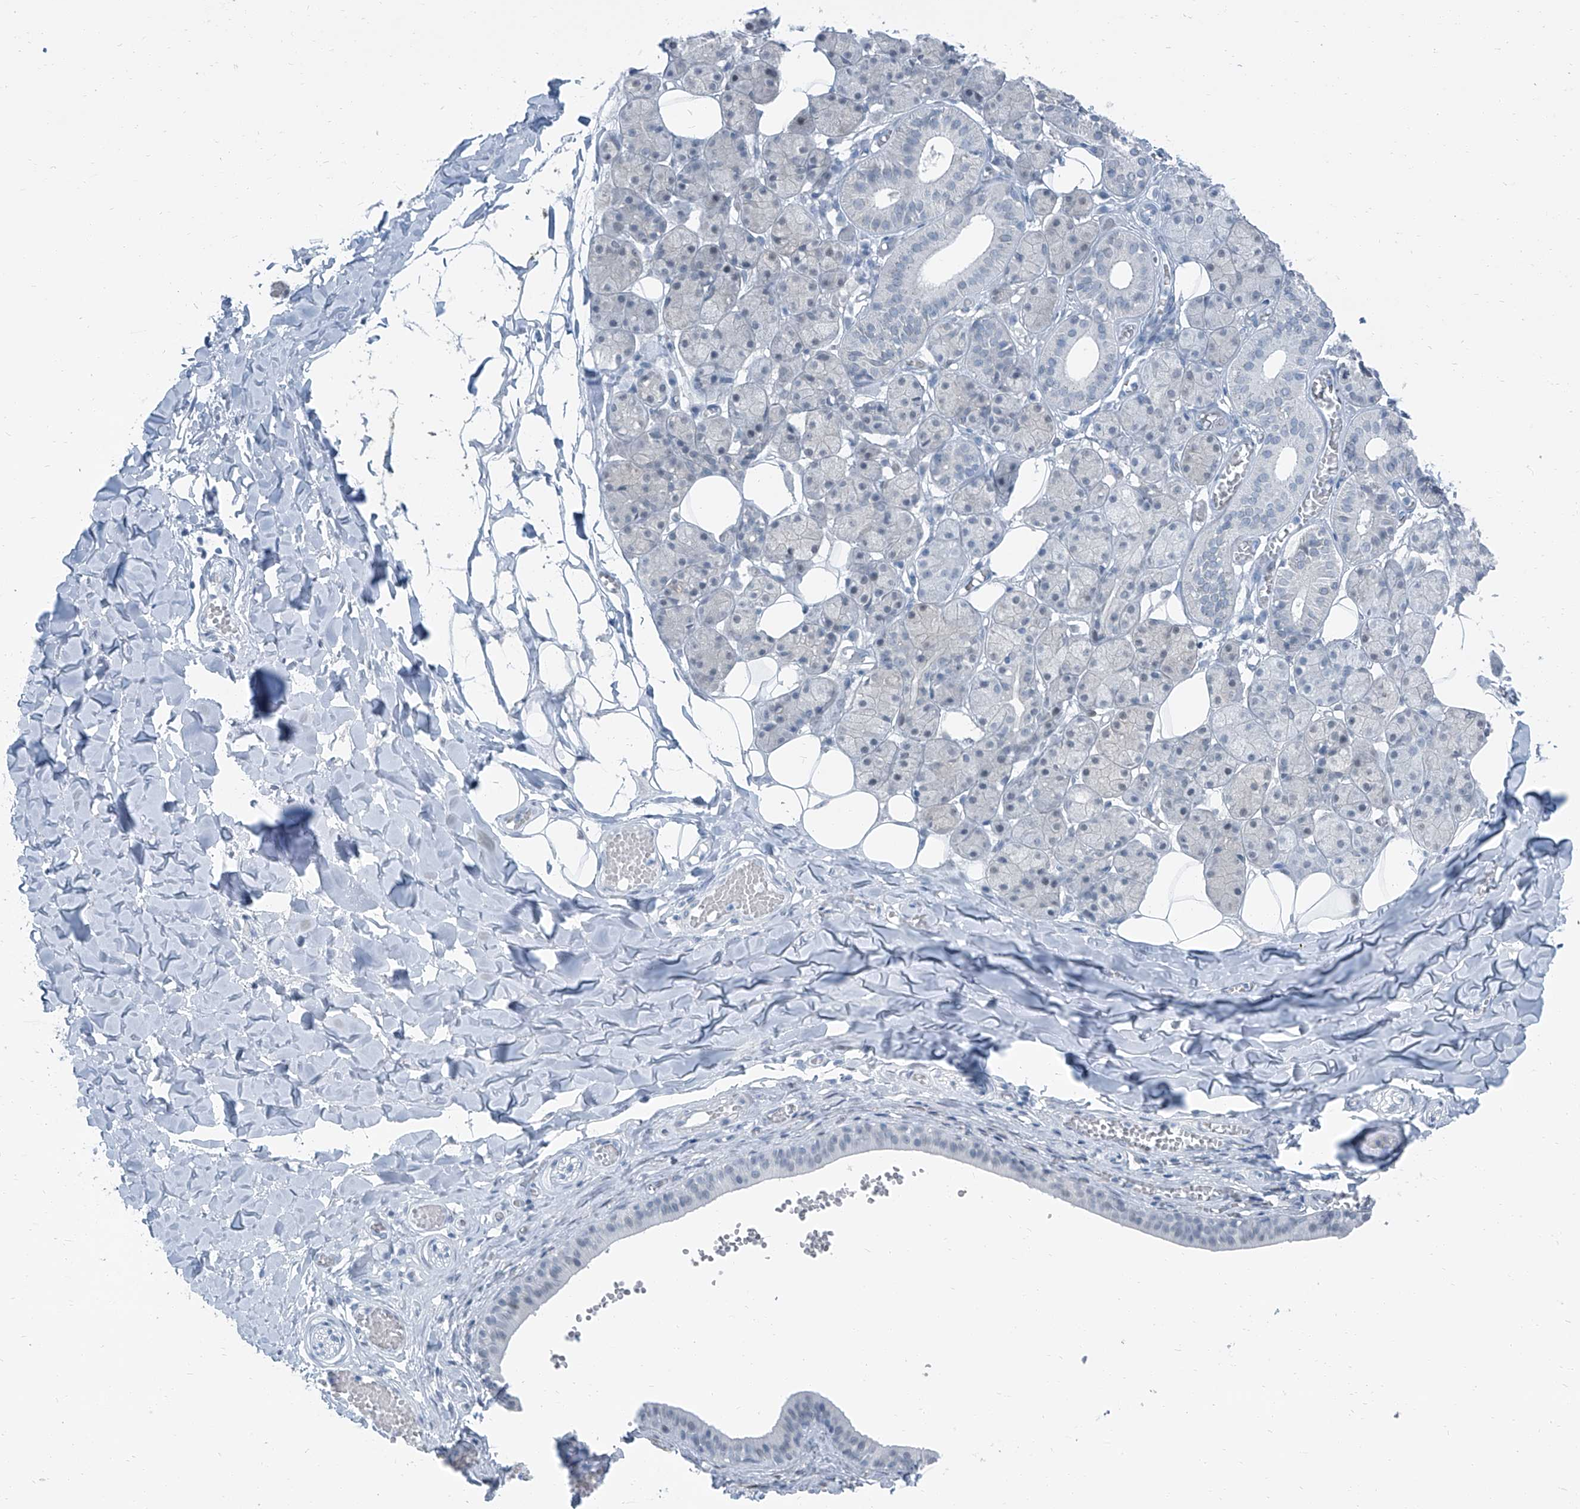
{"staining": {"intensity": "weak", "quantity": "<25%", "location": "nuclear"}, "tissue": "salivary gland", "cell_type": "Glandular cells", "image_type": "normal", "snomed": [{"axis": "morphology", "description": "Normal tissue, NOS"}, {"axis": "topography", "description": "Salivary gland"}], "caption": "Immunohistochemical staining of normal salivary gland reveals no significant staining in glandular cells. (DAB (3,3'-diaminobenzidine) immunohistochemistry (IHC) visualized using brightfield microscopy, high magnification).", "gene": "RGN", "patient": {"sex": "female", "age": 33}}